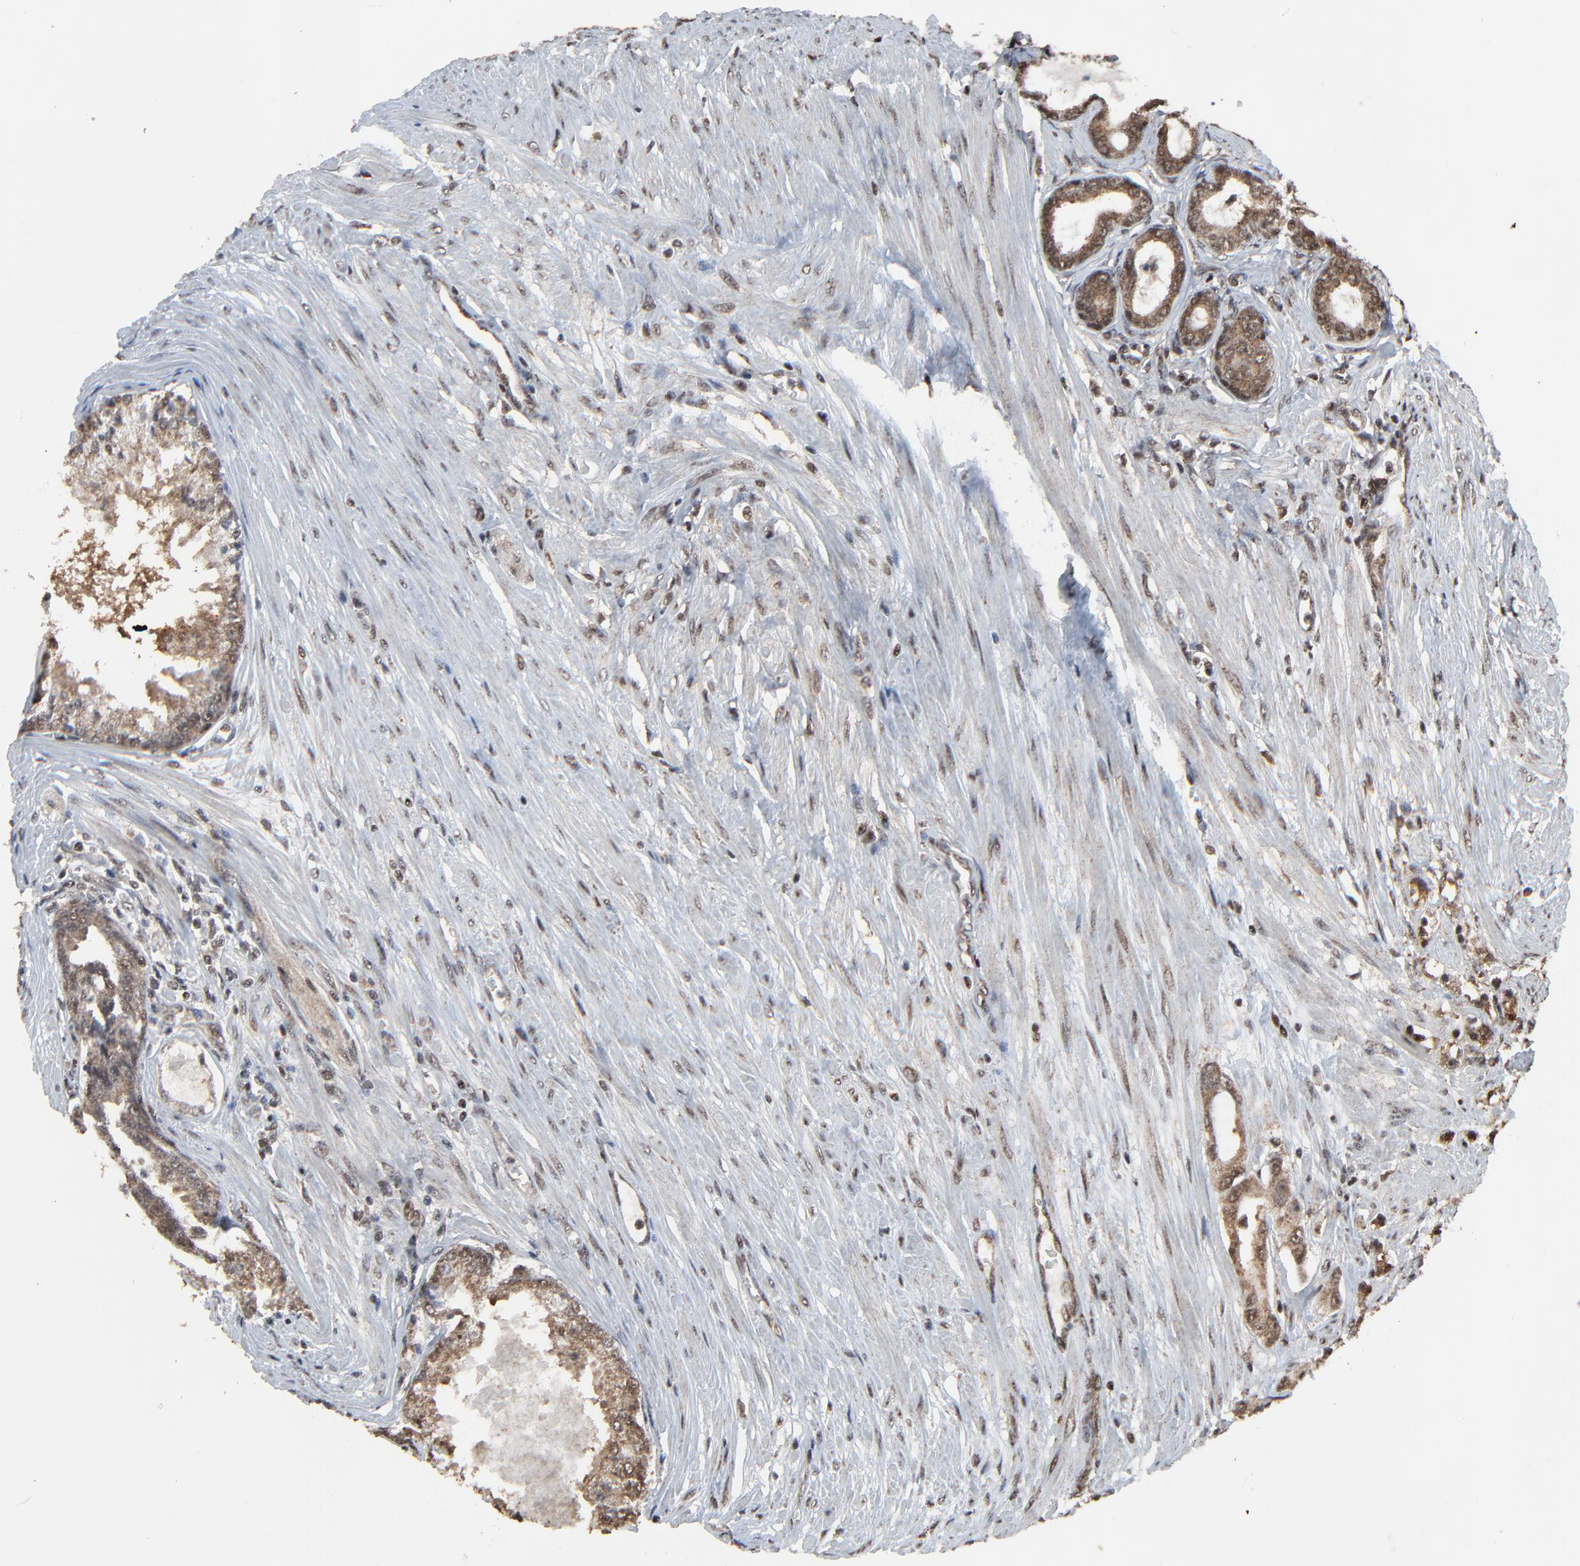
{"staining": {"intensity": "moderate", "quantity": "25%-75%", "location": "cytoplasmic/membranous,nuclear"}, "tissue": "prostate cancer", "cell_type": "Tumor cells", "image_type": "cancer", "snomed": [{"axis": "morphology", "description": "Adenocarcinoma, Medium grade"}, {"axis": "topography", "description": "Prostate"}], "caption": "IHC of human prostate cancer (adenocarcinoma (medium-grade)) reveals medium levels of moderate cytoplasmic/membranous and nuclear staining in about 25%-75% of tumor cells.", "gene": "RHOJ", "patient": {"sex": "male", "age": 72}}